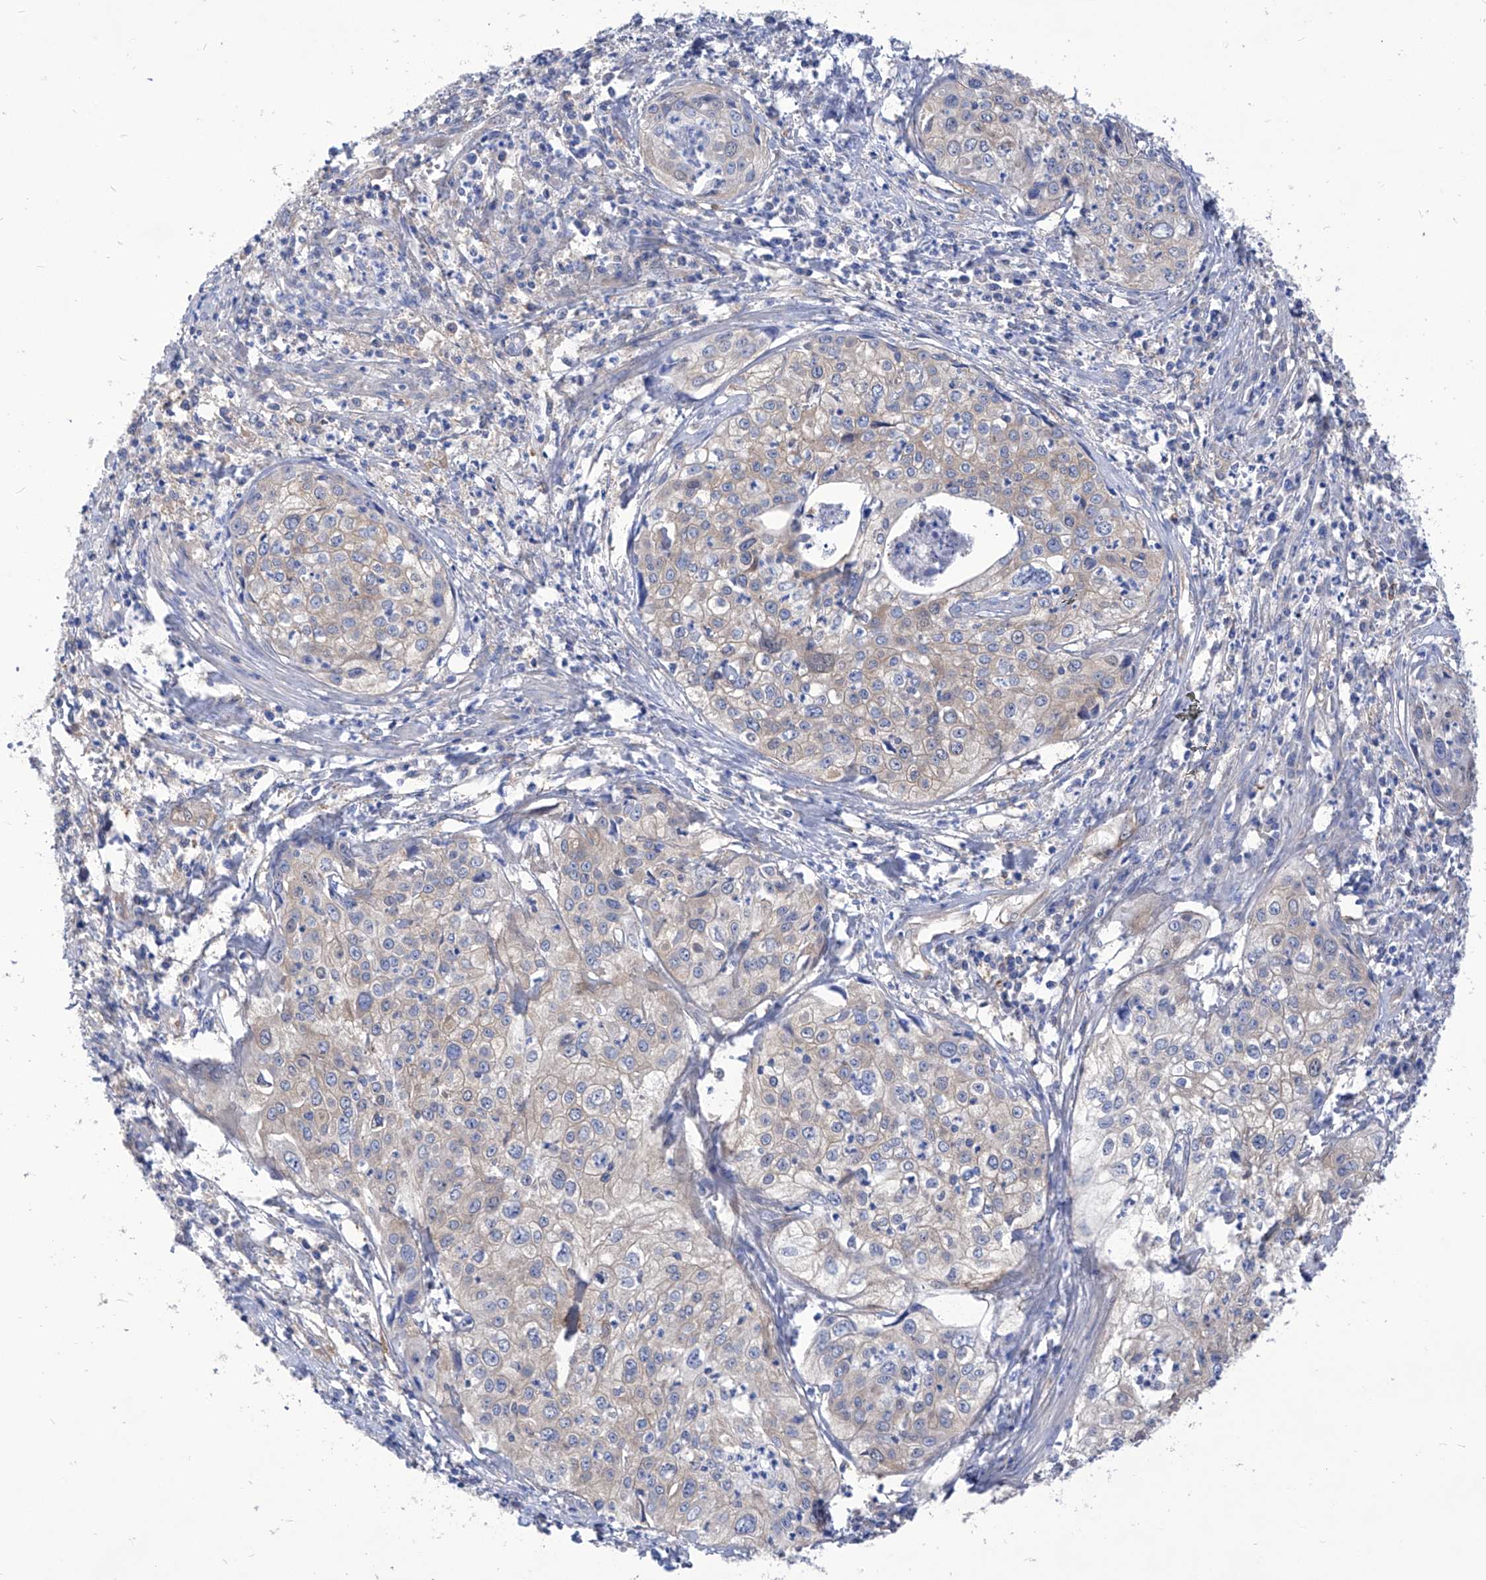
{"staining": {"intensity": "weak", "quantity": "25%-75%", "location": "cytoplasmic/membranous"}, "tissue": "cervical cancer", "cell_type": "Tumor cells", "image_type": "cancer", "snomed": [{"axis": "morphology", "description": "Squamous cell carcinoma, NOS"}, {"axis": "topography", "description": "Cervix"}], "caption": "A photomicrograph showing weak cytoplasmic/membranous staining in about 25%-75% of tumor cells in cervical squamous cell carcinoma, as visualized by brown immunohistochemical staining.", "gene": "XPNPEP1", "patient": {"sex": "female", "age": 31}}